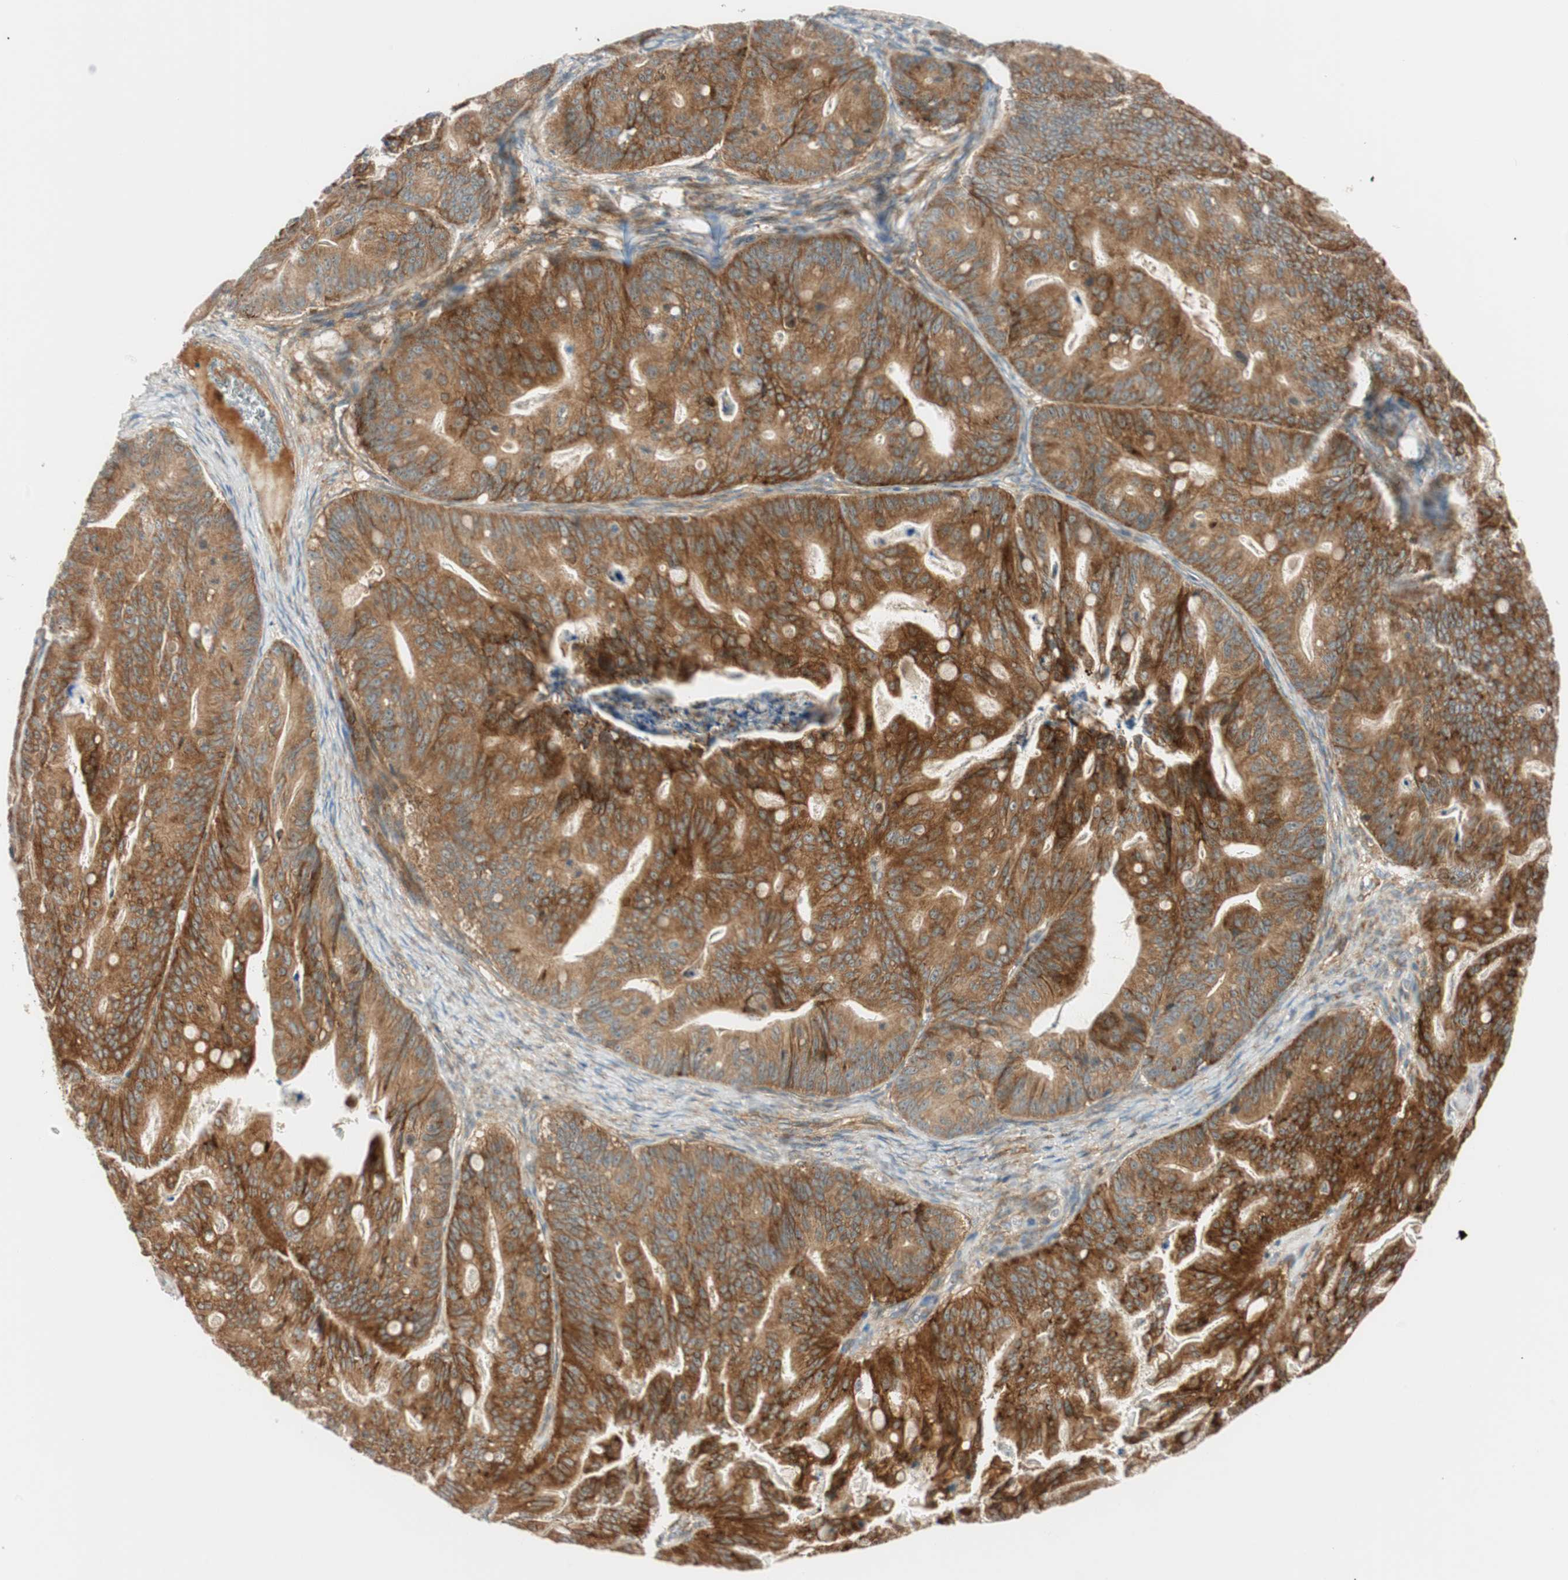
{"staining": {"intensity": "strong", "quantity": ">75%", "location": "cytoplasmic/membranous"}, "tissue": "ovarian cancer", "cell_type": "Tumor cells", "image_type": "cancer", "snomed": [{"axis": "morphology", "description": "Cystadenocarcinoma, mucinous, NOS"}, {"axis": "topography", "description": "Ovary"}], "caption": "Immunohistochemistry (IHC) (DAB) staining of ovarian cancer reveals strong cytoplasmic/membranous protein positivity in about >75% of tumor cells.", "gene": "ABI1", "patient": {"sex": "female", "age": 36}}